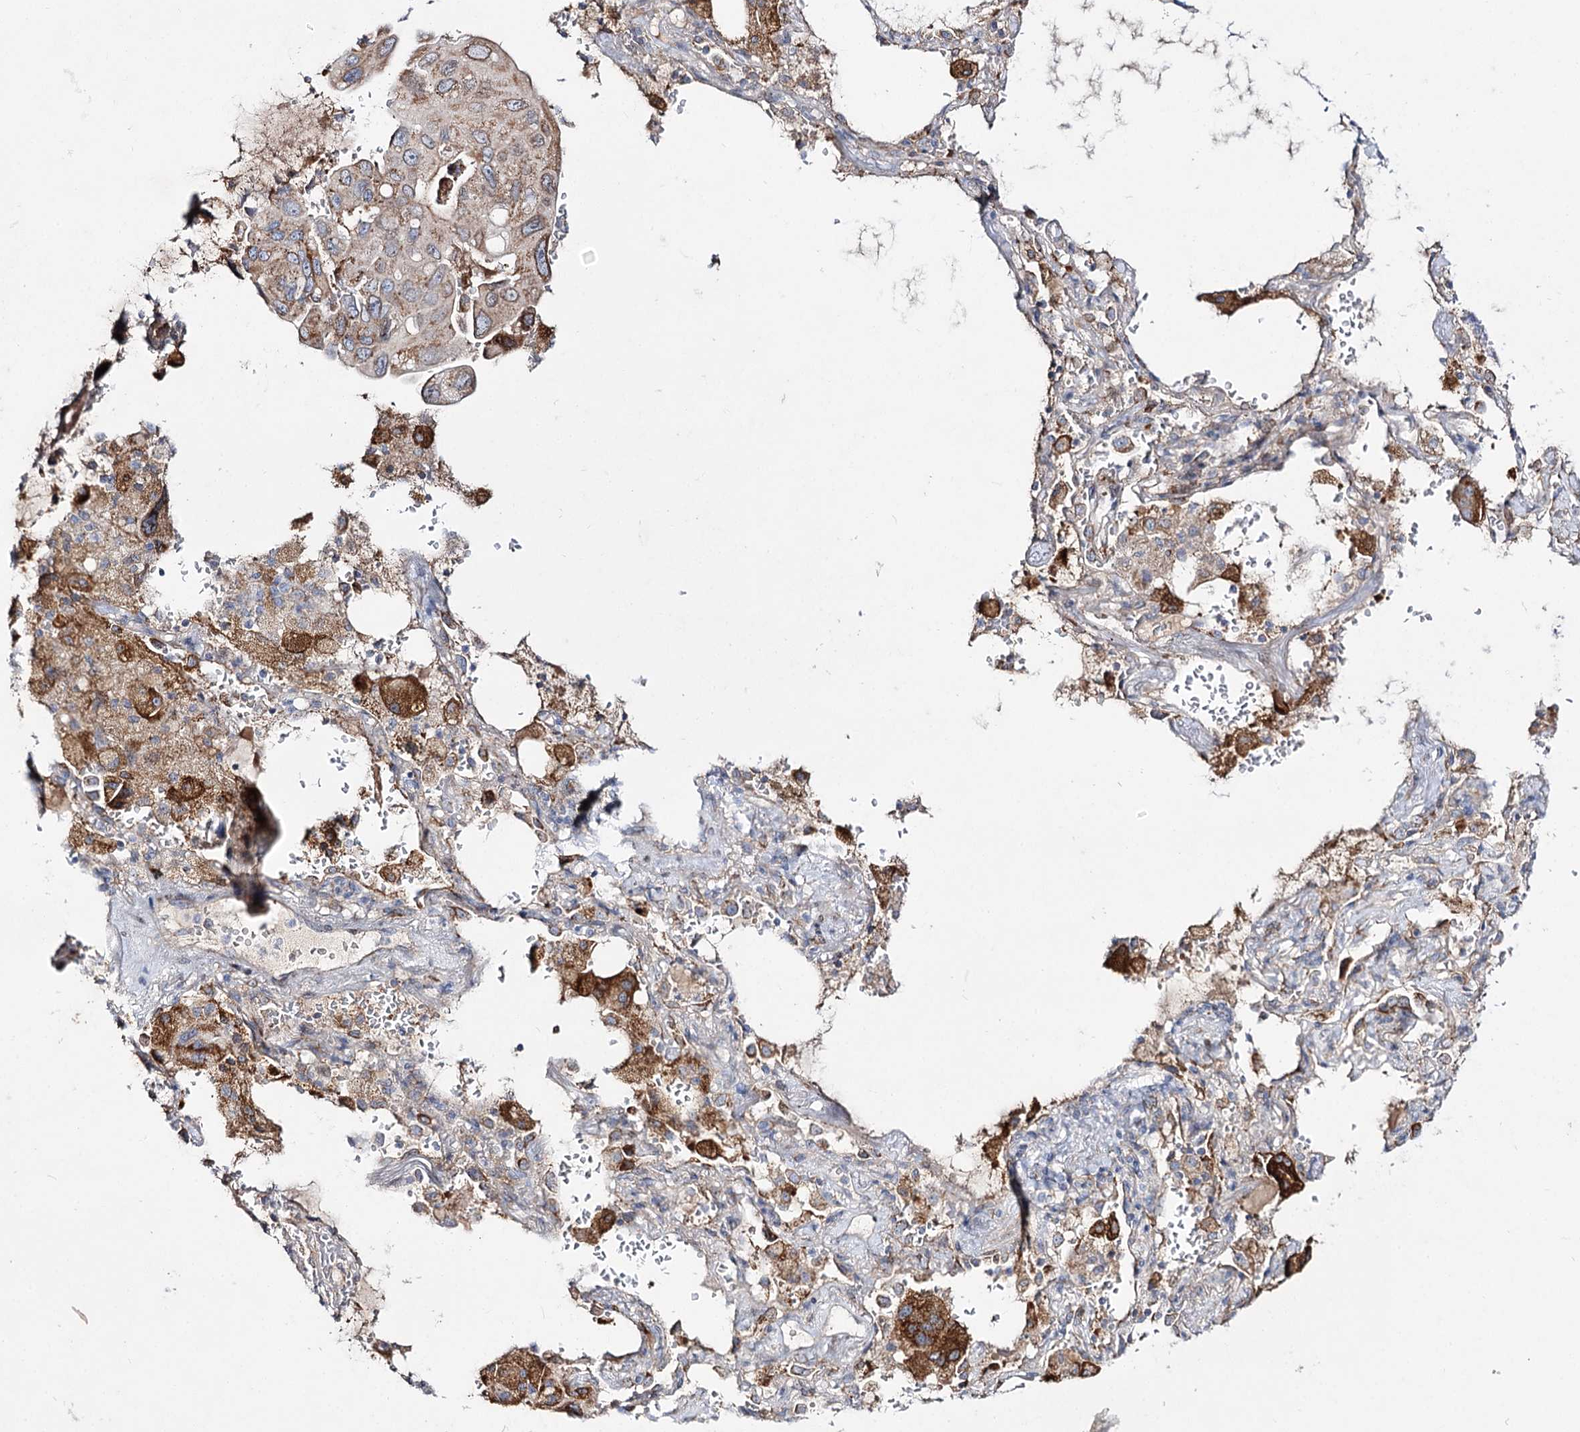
{"staining": {"intensity": "moderate", "quantity": "<25%", "location": "cytoplasmic/membranous"}, "tissue": "lung cancer", "cell_type": "Tumor cells", "image_type": "cancer", "snomed": [{"axis": "morphology", "description": "Squamous cell carcinoma, NOS"}, {"axis": "topography", "description": "Lung"}], "caption": "Lung squamous cell carcinoma was stained to show a protein in brown. There is low levels of moderate cytoplasmic/membranous expression in approximately <25% of tumor cells. (DAB = brown stain, brightfield microscopy at high magnification).", "gene": "C11orf80", "patient": {"sex": "female", "age": 73}}